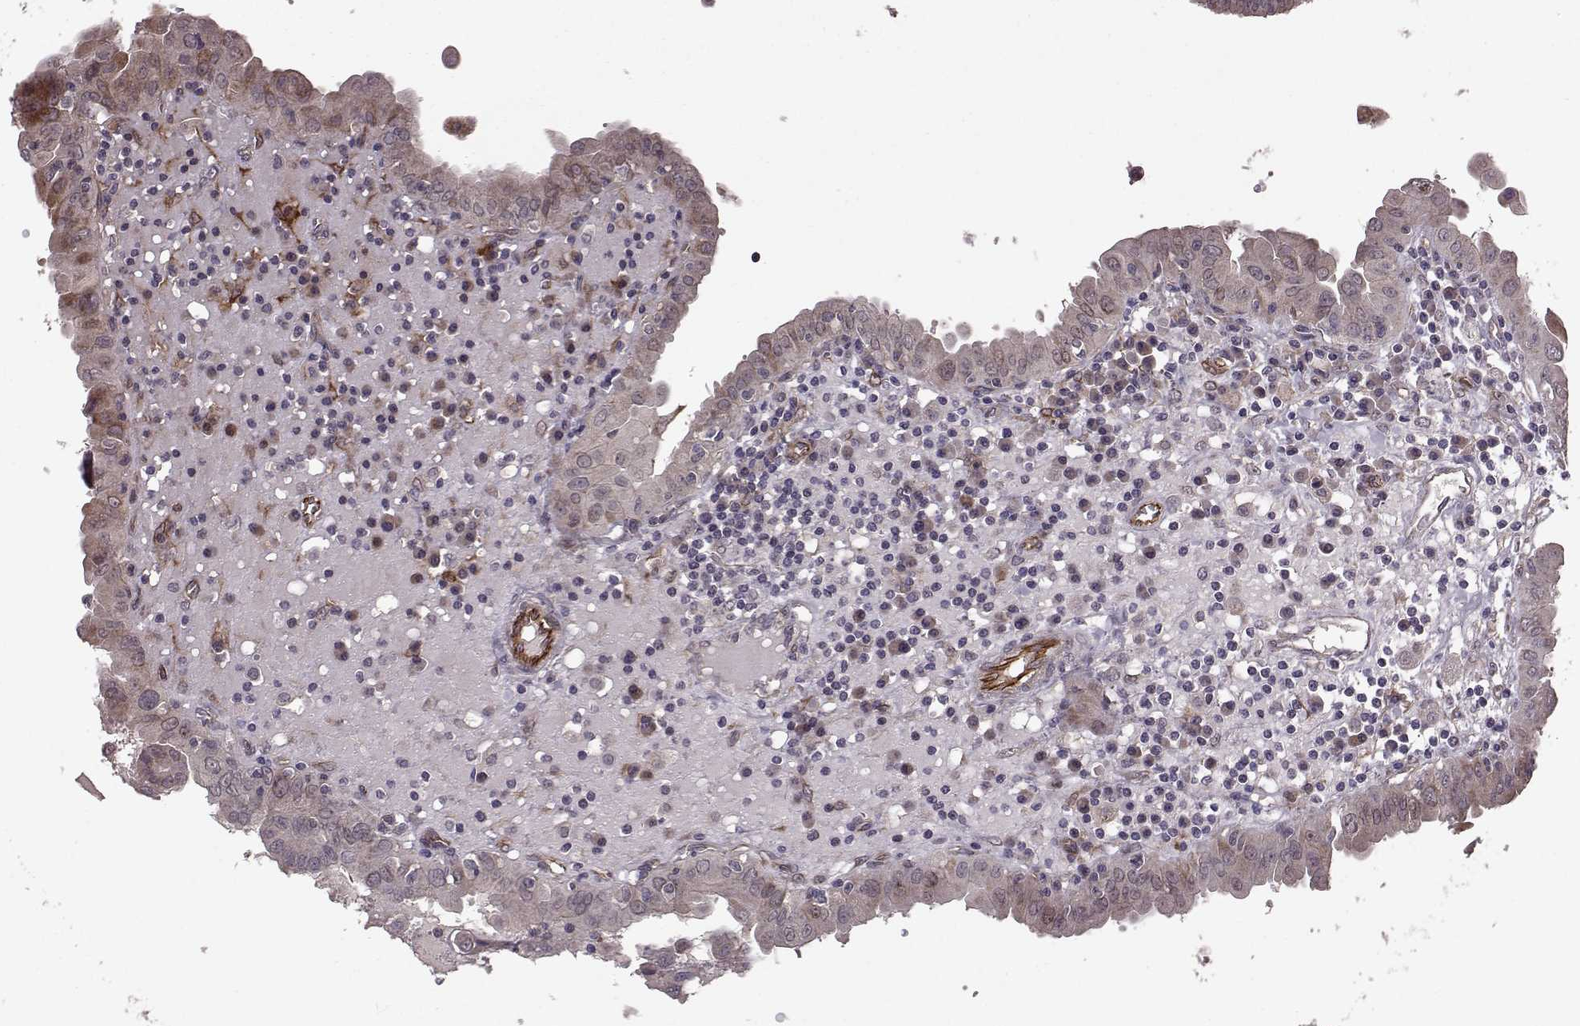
{"staining": {"intensity": "weak", "quantity": "25%-75%", "location": "cytoplasmic/membranous"}, "tissue": "thyroid cancer", "cell_type": "Tumor cells", "image_type": "cancer", "snomed": [{"axis": "morphology", "description": "Papillary adenocarcinoma, NOS"}, {"axis": "topography", "description": "Thyroid gland"}], "caption": "Thyroid papillary adenocarcinoma stained with a brown dye shows weak cytoplasmic/membranous positive positivity in approximately 25%-75% of tumor cells.", "gene": "SYNPO", "patient": {"sex": "female", "age": 37}}